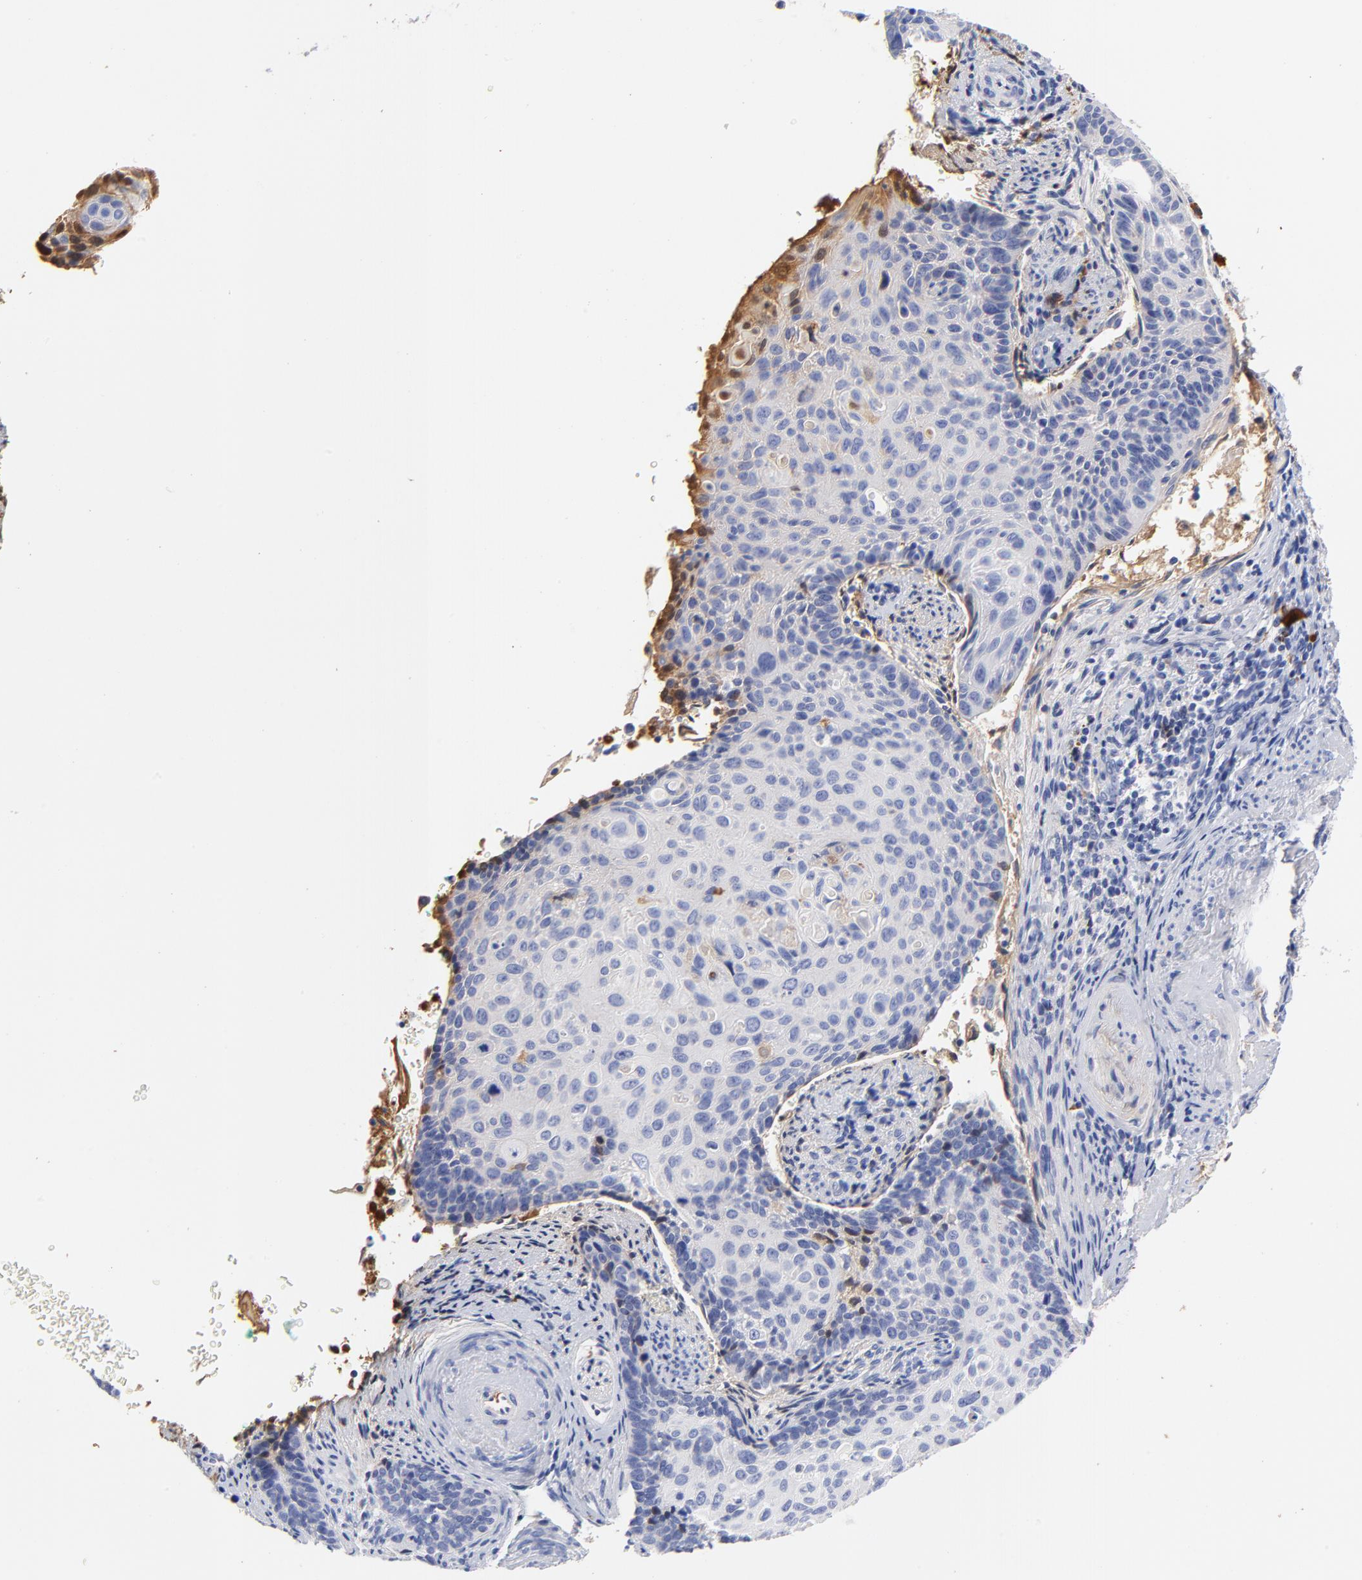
{"staining": {"intensity": "weak", "quantity": "<25%", "location": "cytoplasmic/membranous"}, "tissue": "cervical cancer", "cell_type": "Tumor cells", "image_type": "cancer", "snomed": [{"axis": "morphology", "description": "Squamous cell carcinoma, NOS"}, {"axis": "topography", "description": "Cervix"}], "caption": "IHC photomicrograph of cervical cancer stained for a protein (brown), which displays no positivity in tumor cells.", "gene": "IGLV3-10", "patient": {"sex": "female", "age": 33}}